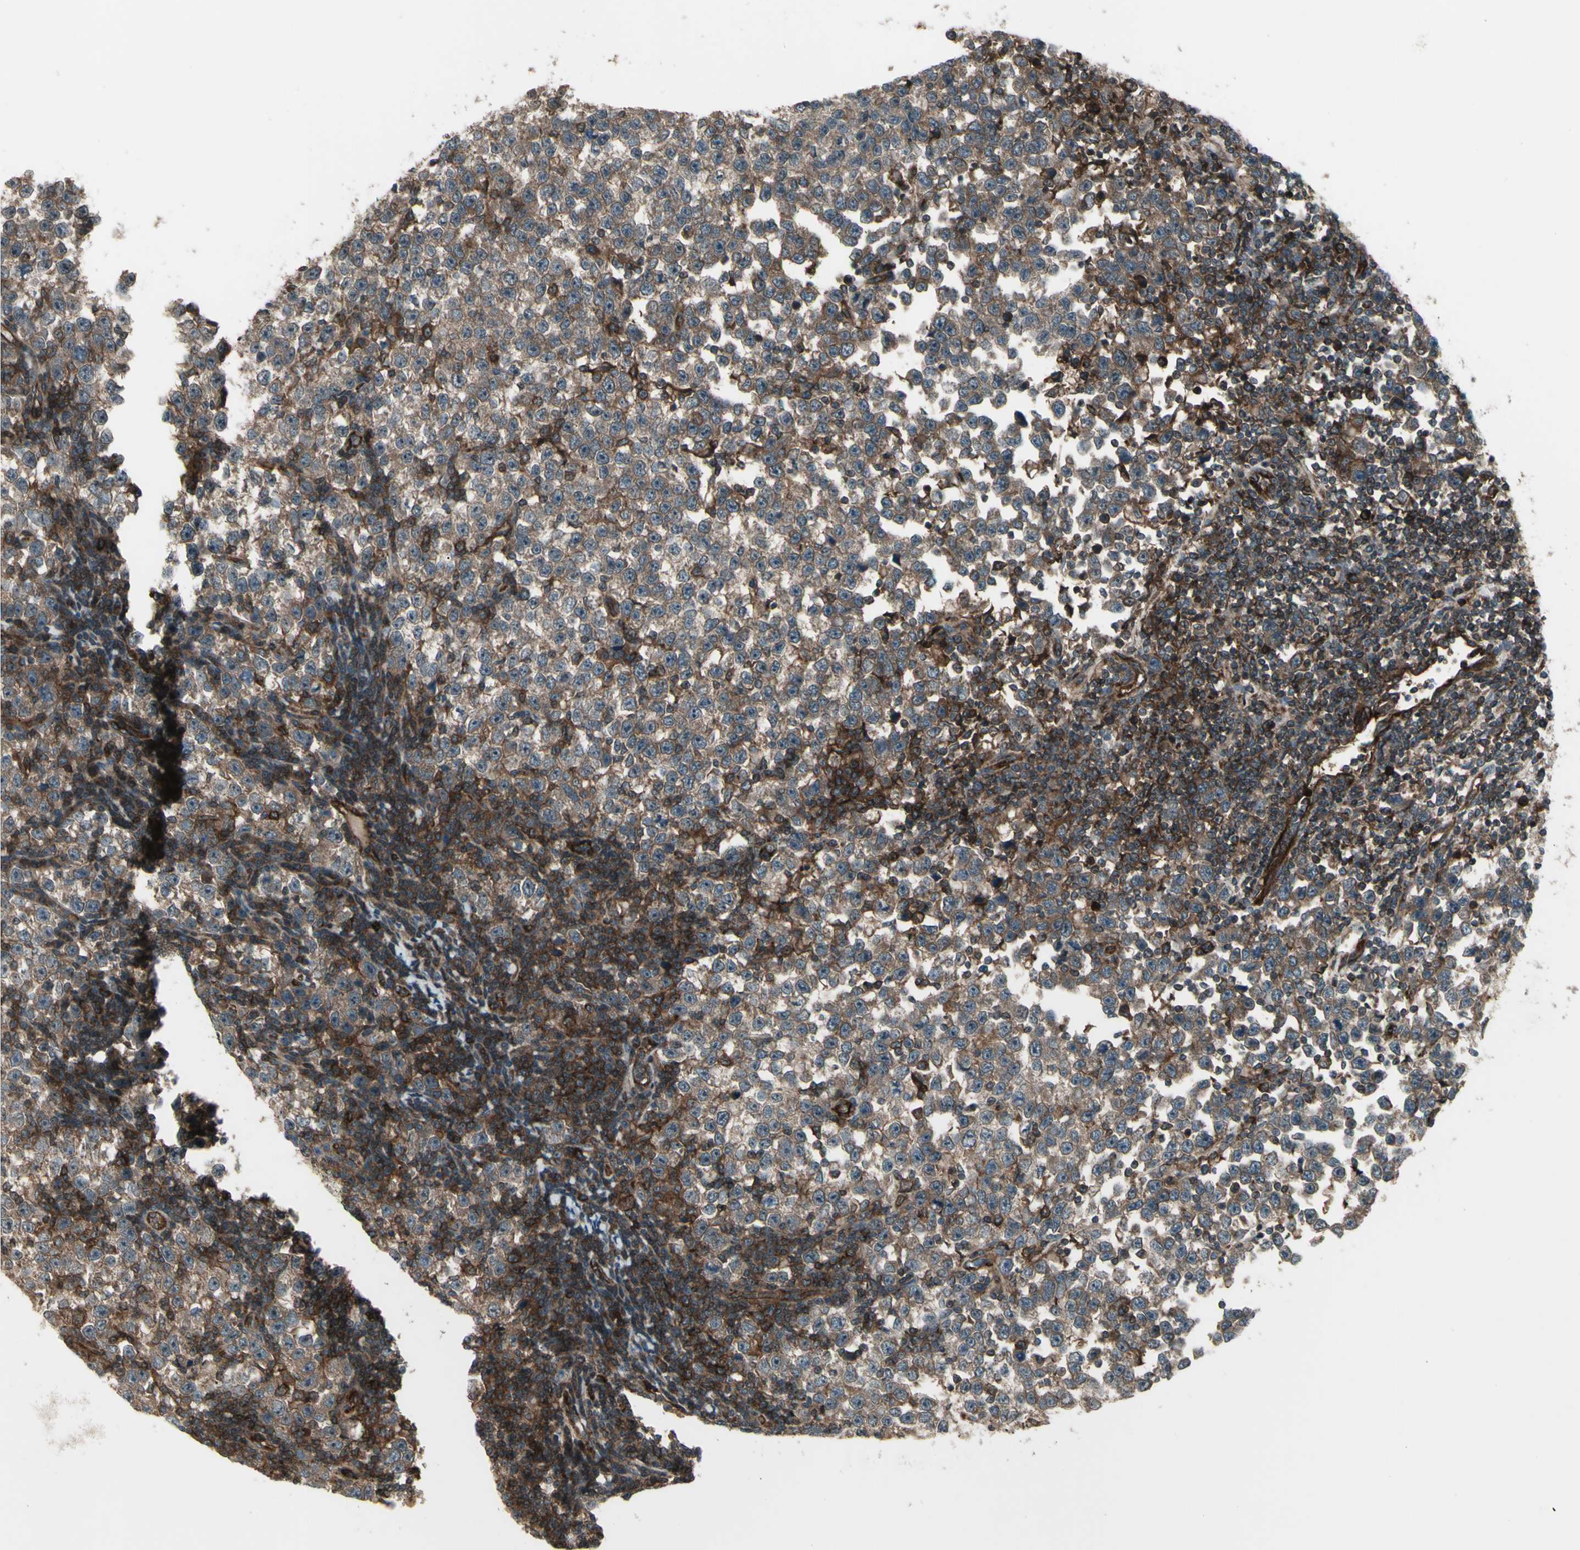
{"staining": {"intensity": "moderate", "quantity": ">75%", "location": "cytoplasmic/membranous"}, "tissue": "testis cancer", "cell_type": "Tumor cells", "image_type": "cancer", "snomed": [{"axis": "morphology", "description": "Seminoma, NOS"}, {"axis": "topography", "description": "Testis"}], "caption": "Protein staining of testis seminoma tissue exhibits moderate cytoplasmic/membranous expression in approximately >75% of tumor cells. Immunohistochemistry stains the protein in brown and the nuclei are stained blue.", "gene": "FXYD5", "patient": {"sex": "male", "age": 43}}